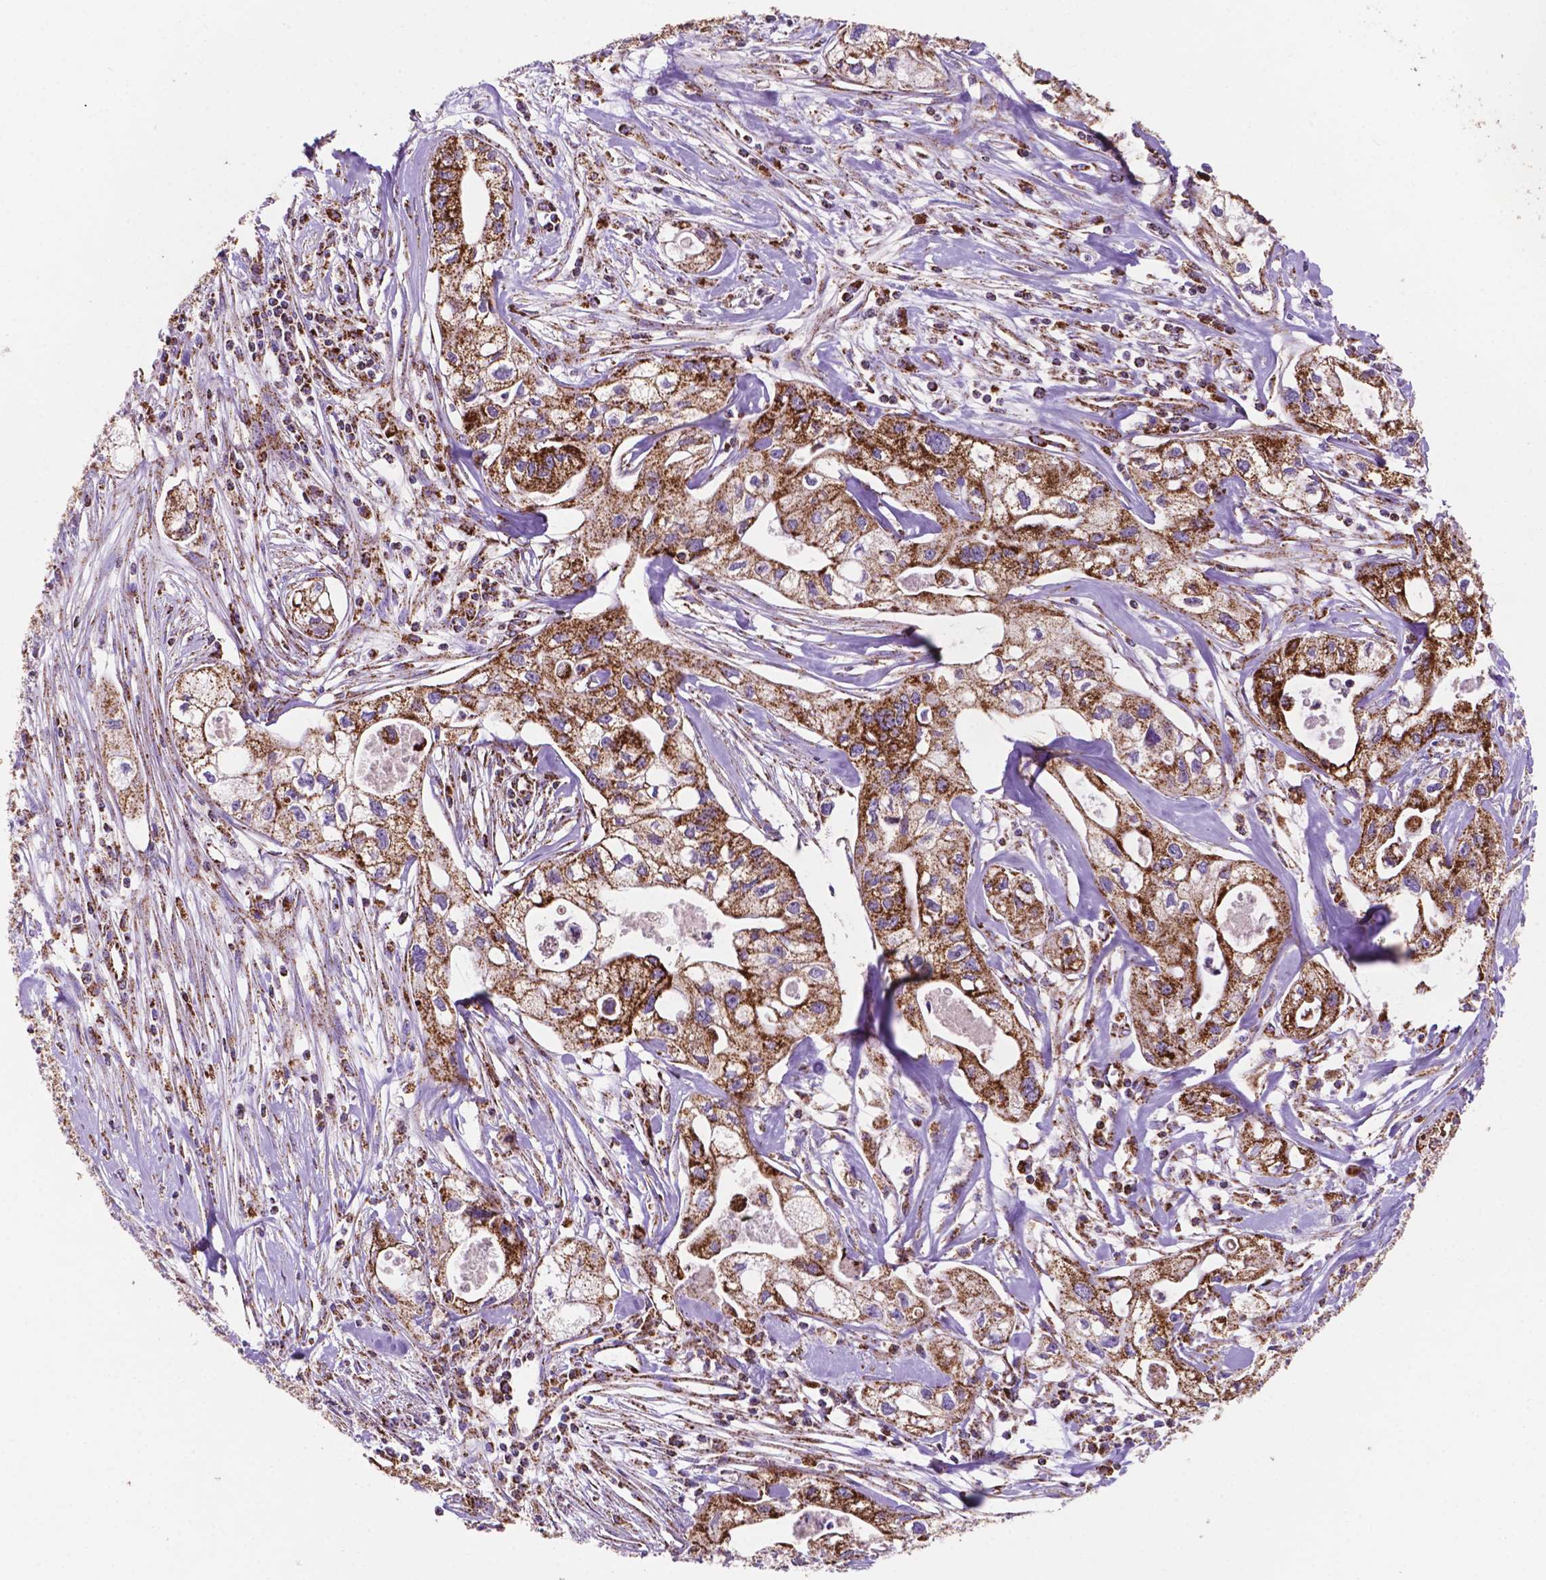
{"staining": {"intensity": "strong", "quantity": ">75%", "location": "cytoplasmic/membranous"}, "tissue": "pancreatic cancer", "cell_type": "Tumor cells", "image_type": "cancer", "snomed": [{"axis": "morphology", "description": "Adenocarcinoma, NOS"}, {"axis": "topography", "description": "Pancreas"}], "caption": "Immunohistochemistry (IHC) histopathology image of neoplastic tissue: human pancreatic cancer stained using immunohistochemistry (IHC) shows high levels of strong protein expression localized specifically in the cytoplasmic/membranous of tumor cells, appearing as a cytoplasmic/membranous brown color.", "gene": "HSPD1", "patient": {"sex": "male", "age": 70}}